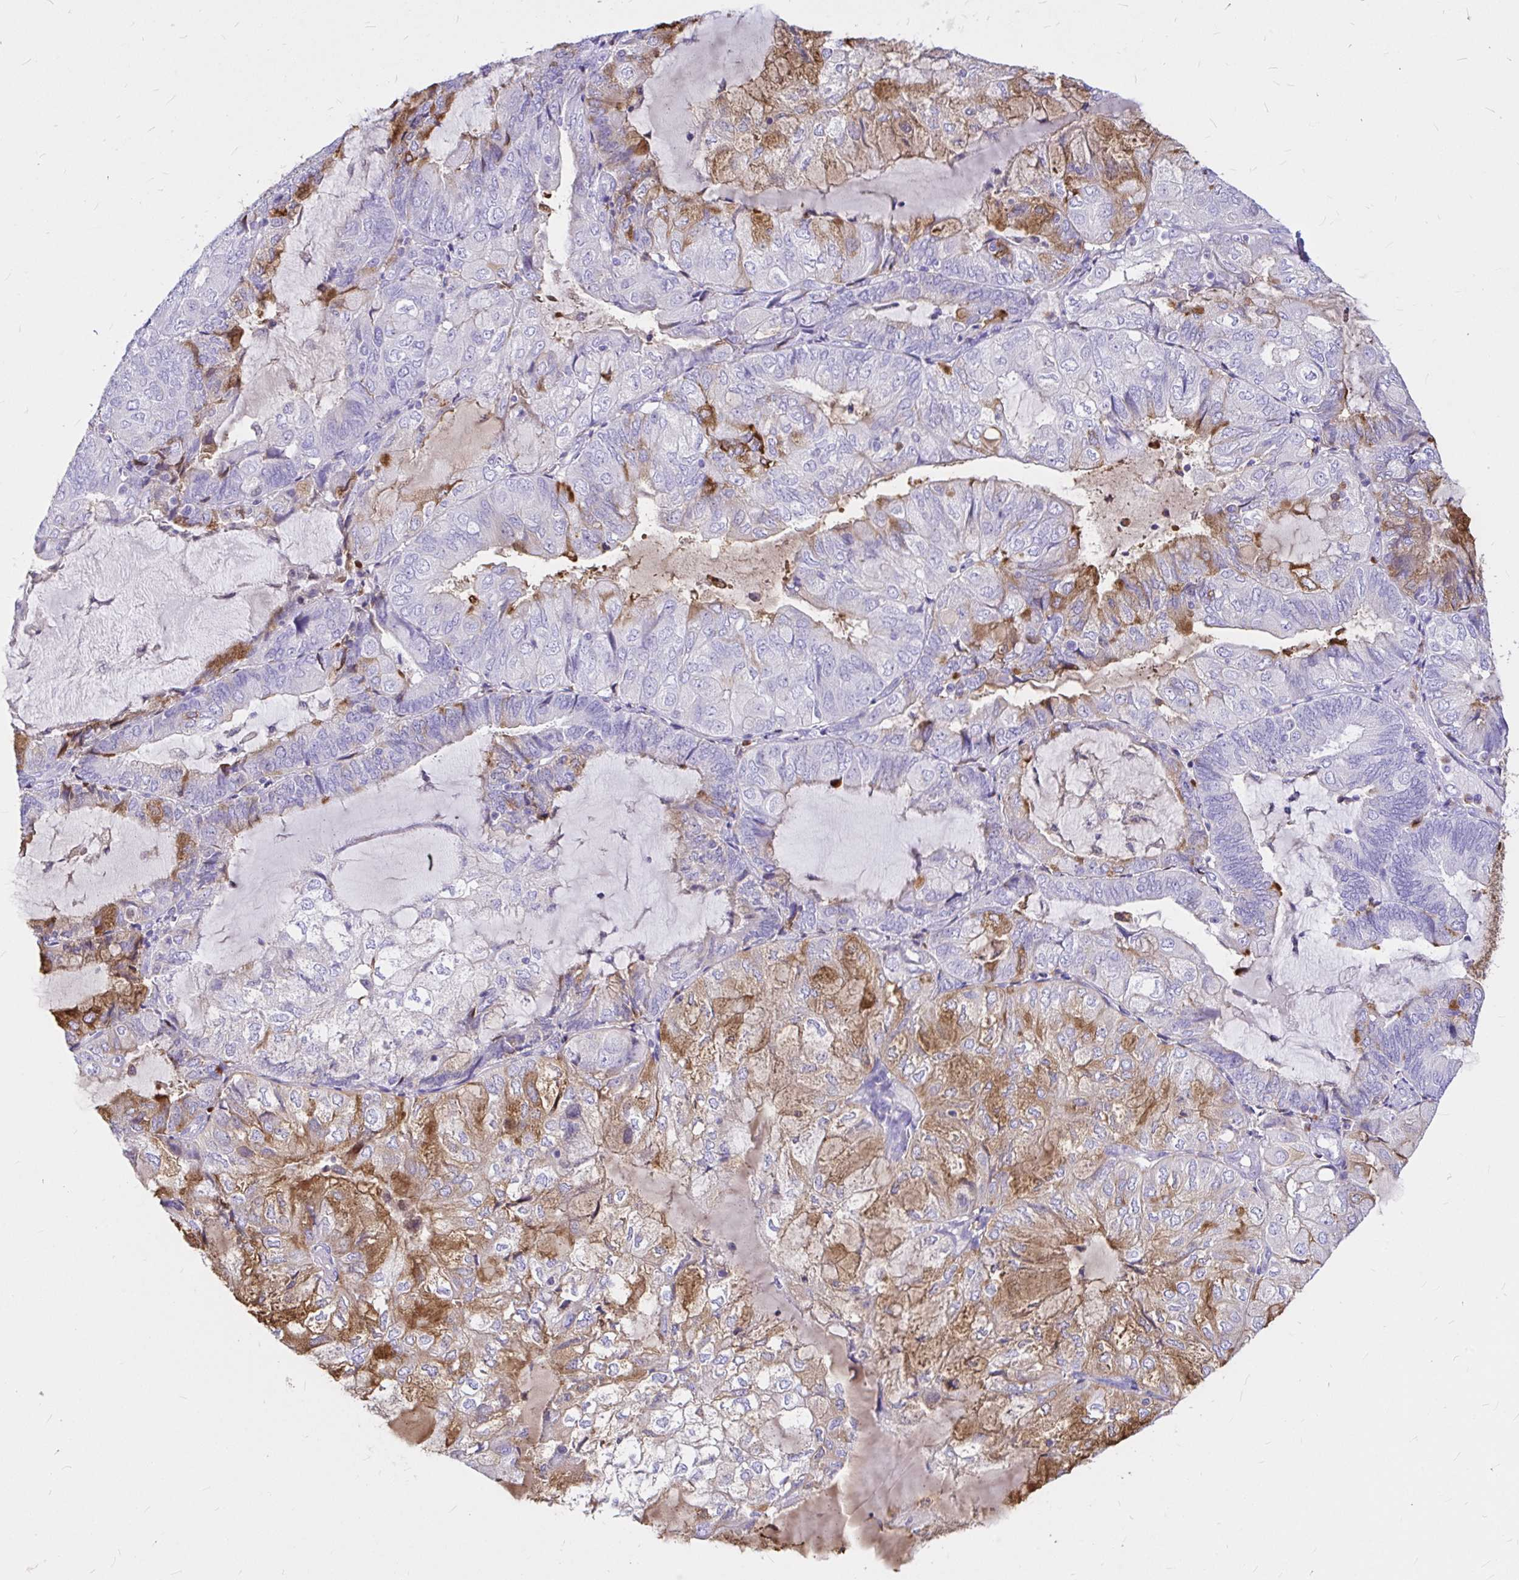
{"staining": {"intensity": "moderate", "quantity": "25%-75%", "location": "cytoplasmic/membranous"}, "tissue": "endometrial cancer", "cell_type": "Tumor cells", "image_type": "cancer", "snomed": [{"axis": "morphology", "description": "Adenocarcinoma, NOS"}, {"axis": "topography", "description": "Endometrium"}], "caption": "Protein staining shows moderate cytoplasmic/membranous expression in approximately 25%-75% of tumor cells in endometrial cancer. (DAB (3,3'-diaminobenzidine) IHC, brown staining for protein, blue staining for nuclei).", "gene": "CLEC1B", "patient": {"sex": "female", "age": 81}}